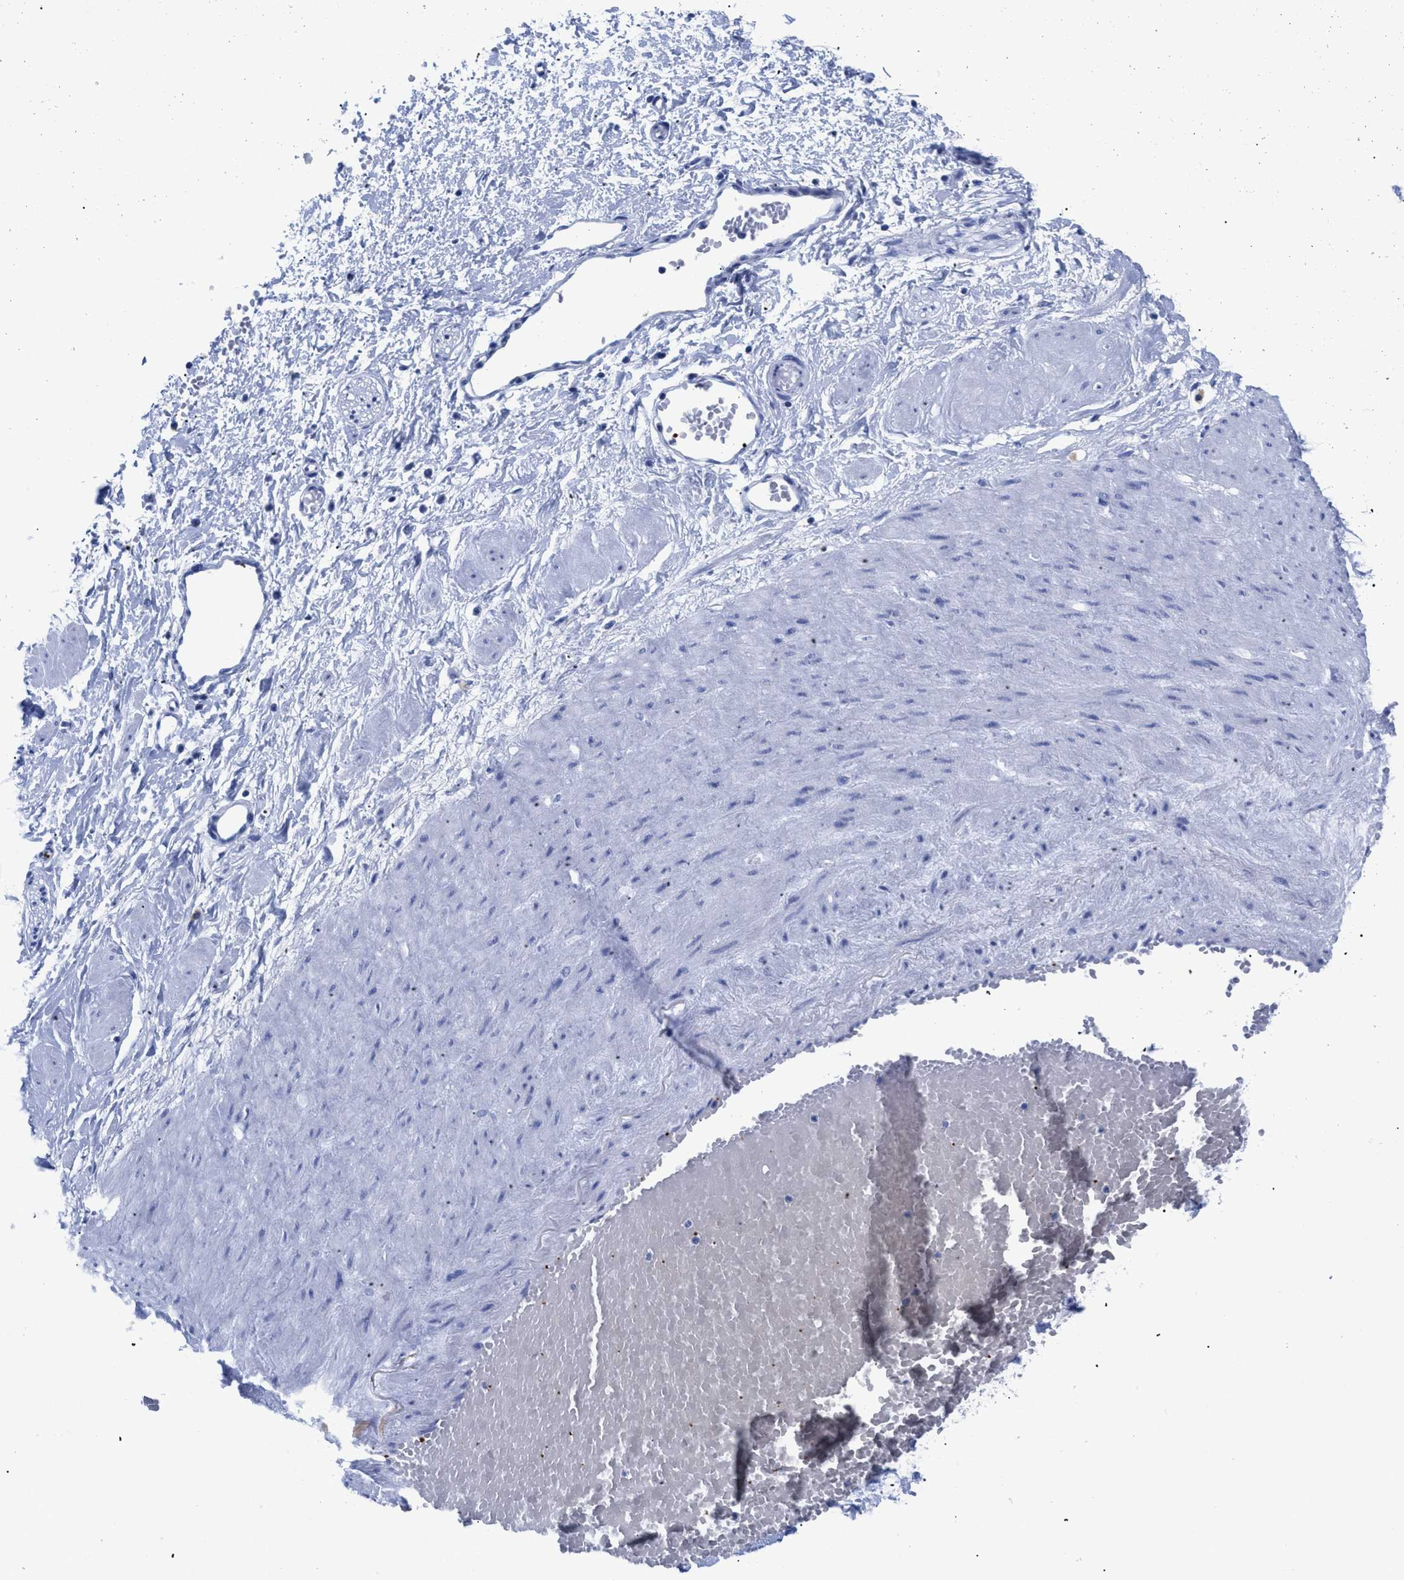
{"staining": {"intensity": "negative", "quantity": "none", "location": "none"}, "tissue": "adipose tissue", "cell_type": "Adipocytes", "image_type": "normal", "snomed": [{"axis": "morphology", "description": "Normal tissue, NOS"}, {"axis": "topography", "description": "Soft tissue"}, {"axis": "topography", "description": "Vascular tissue"}], "caption": "The IHC photomicrograph has no significant staining in adipocytes of adipose tissue.", "gene": "TREML1", "patient": {"sex": "female", "age": 35}}